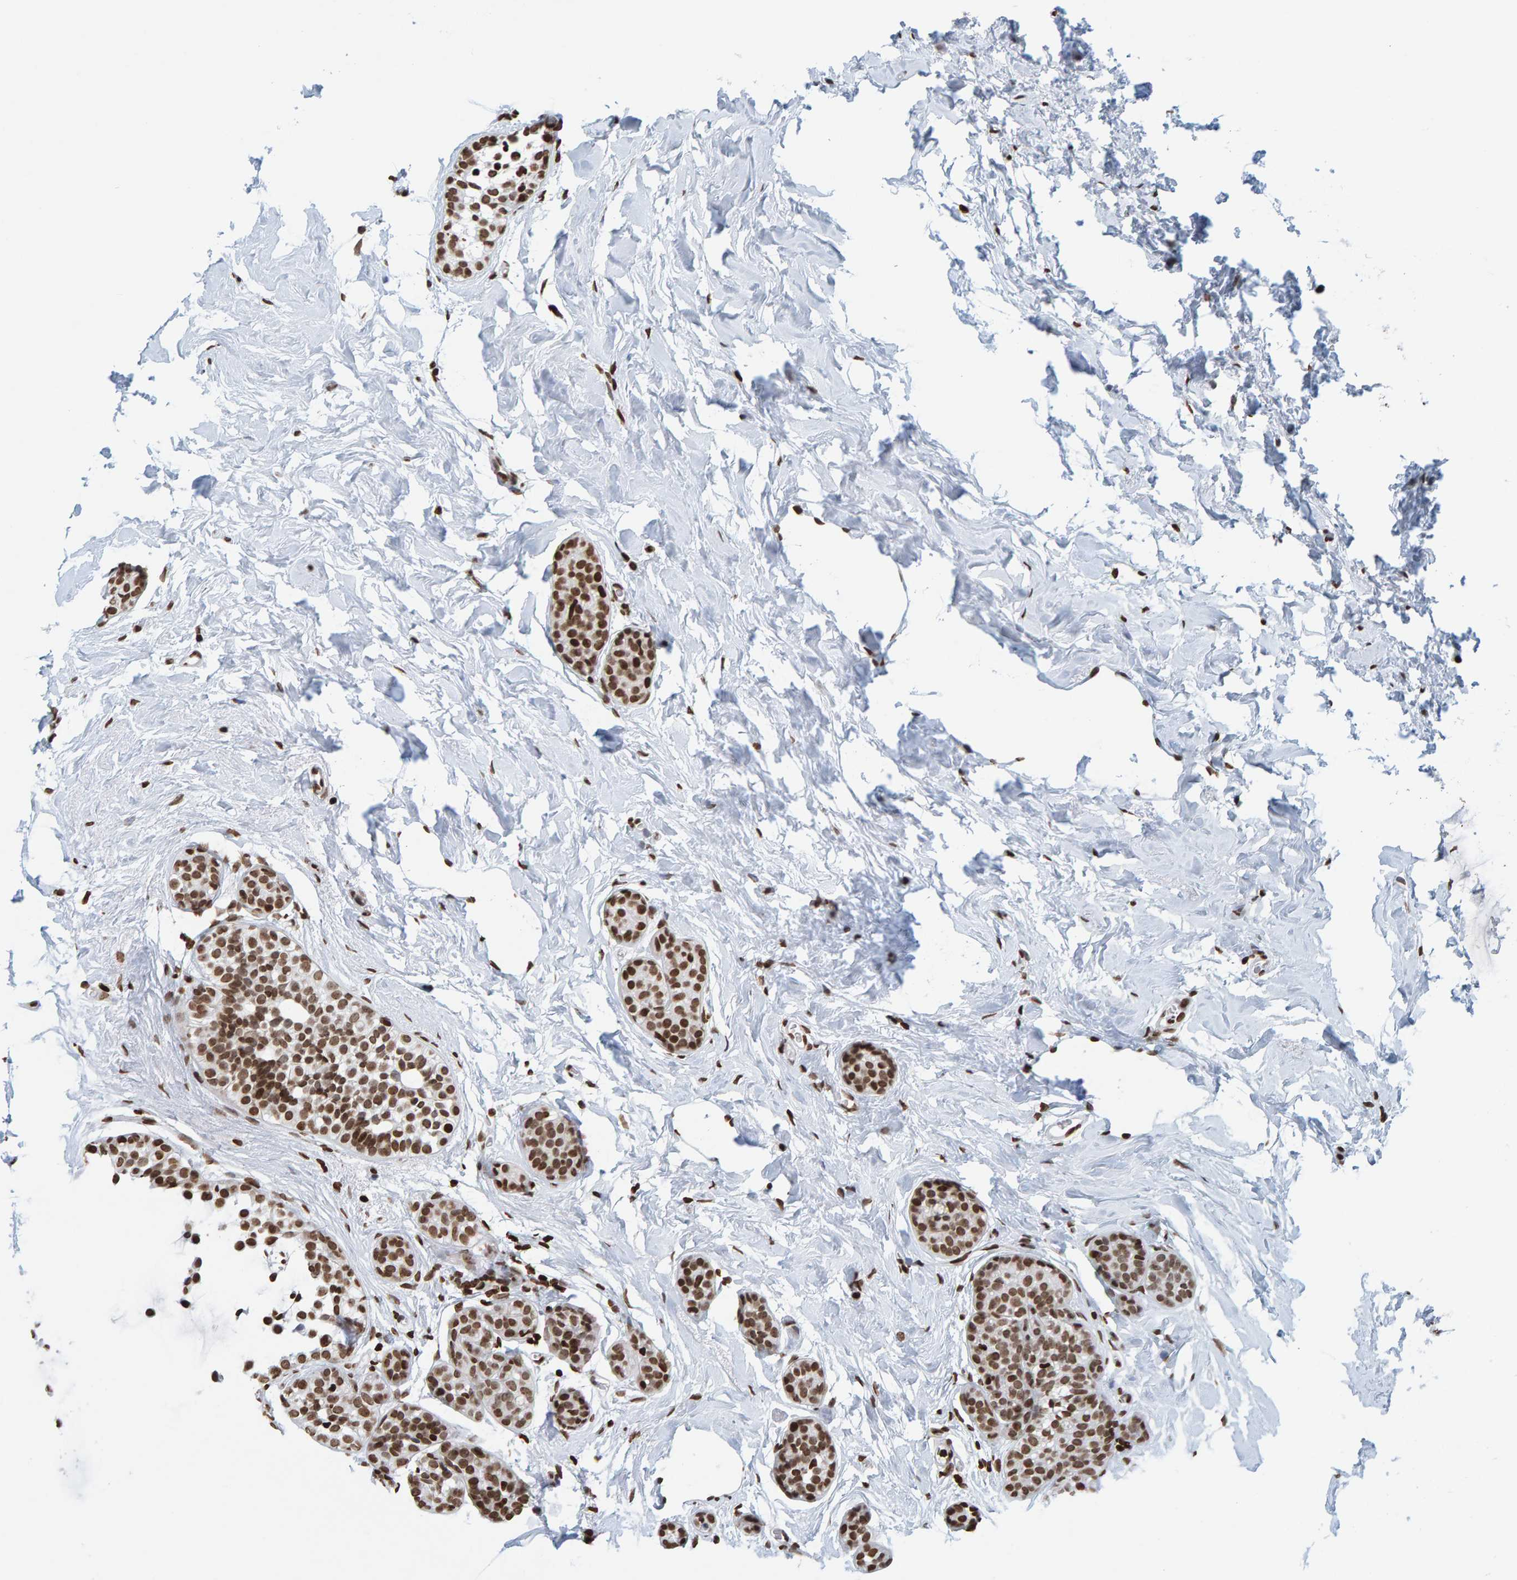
{"staining": {"intensity": "moderate", "quantity": ">75%", "location": "nuclear"}, "tissue": "breast cancer", "cell_type": "Tumor cells", "image_type": "cancer", "snomed": [{"axis": "morphology", "description": "Duct carcinoma"}, {"axis": "topography", "description": "Breast"}], "caption": "A brown stain labels moderate nuclear positivity of a protein in breast infiltrating ductal carcinoma tumor cells.", "gene": "BRF2", "patient": {"sex": "female", "age": 55}}